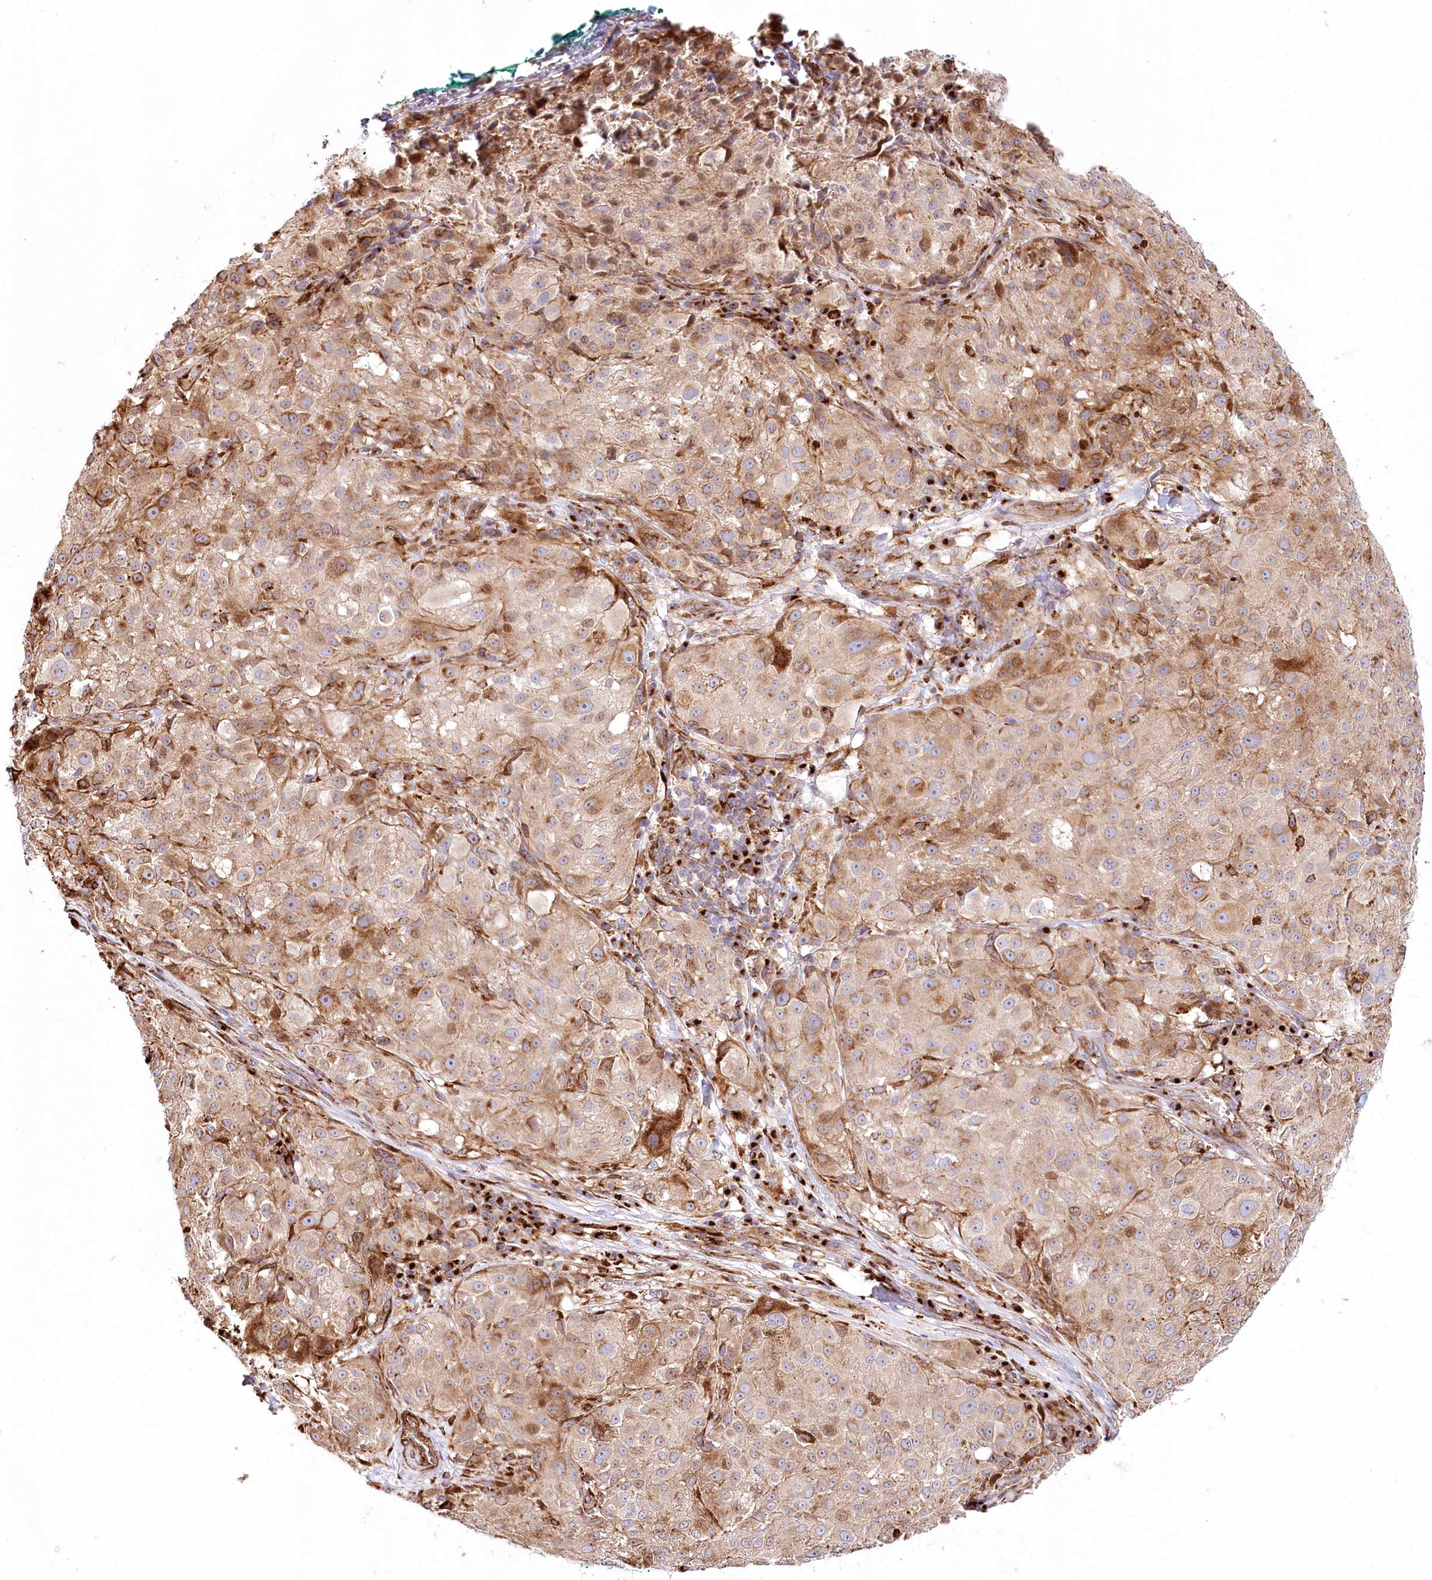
{"staining": {"intensity": "moderate", "quantity": ">75%", "location": "cytoplasmic/membranous"}, "tissue": "melanoma", "cell_type": "Tumor cells", "image_type": "cancer", "snomed": [{"axis": "morphology", "description": "Necrosis, NOS"}, {"axis": "morphology", "description": "Malignant melanoma, NOS"}, {"axis": "topography", "description": "Skin"}], "caption": "Malignant melanoma stained with DAB (3,3'-diaminobenzidine) immunohistochemistry displays medium levels of moderate cytoplasmic/membranous positivity in approximately >75% of tumor cells. (Brightfield microscopy of DAB IHC at high magnification).", "gene": "ABRAXAS2", "patient": {"sex": "female", "age": 87}}